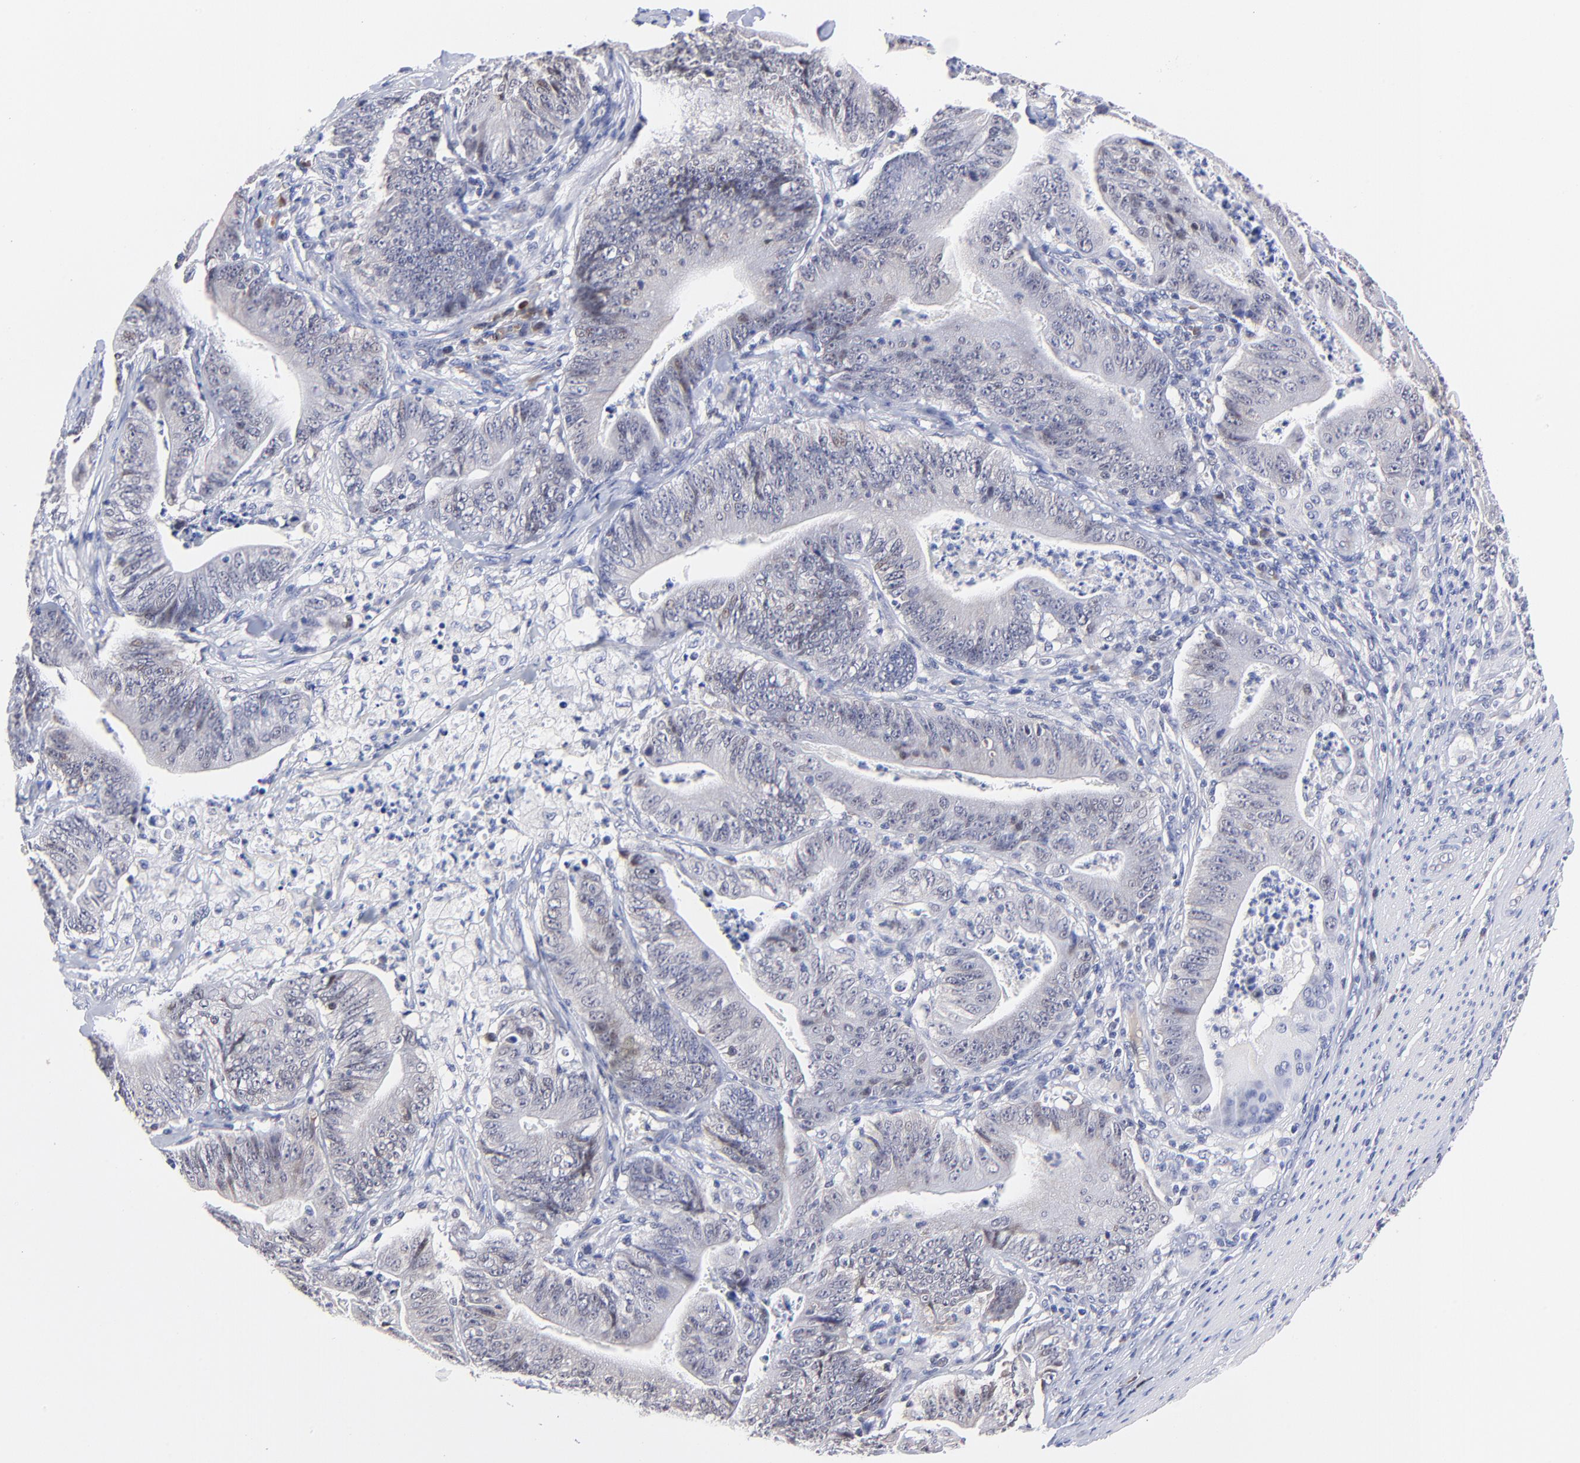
{"staining": {"intensity": "negative", "quantity": "none", "location": "none"}, "tissue": "stomach cancer", "cell_type": "Tumor cells", "image_type": "cancer", "snomed": [{"axis": "morphology", "description": "Adenocarcinoma, NOS"}, {"axis": "topography", "description": "Stomach, lower"}], "caption": "Photomicrograph shows no protein expression in tumor cells of adenocarcinoma (stomach) tissue. (DAB (3,3'-diaminobenzidine) immunohistochemistry (IHC), high magnification).", "gene": "ZNF155", "patient": {"sex": "female", "age": 86}}